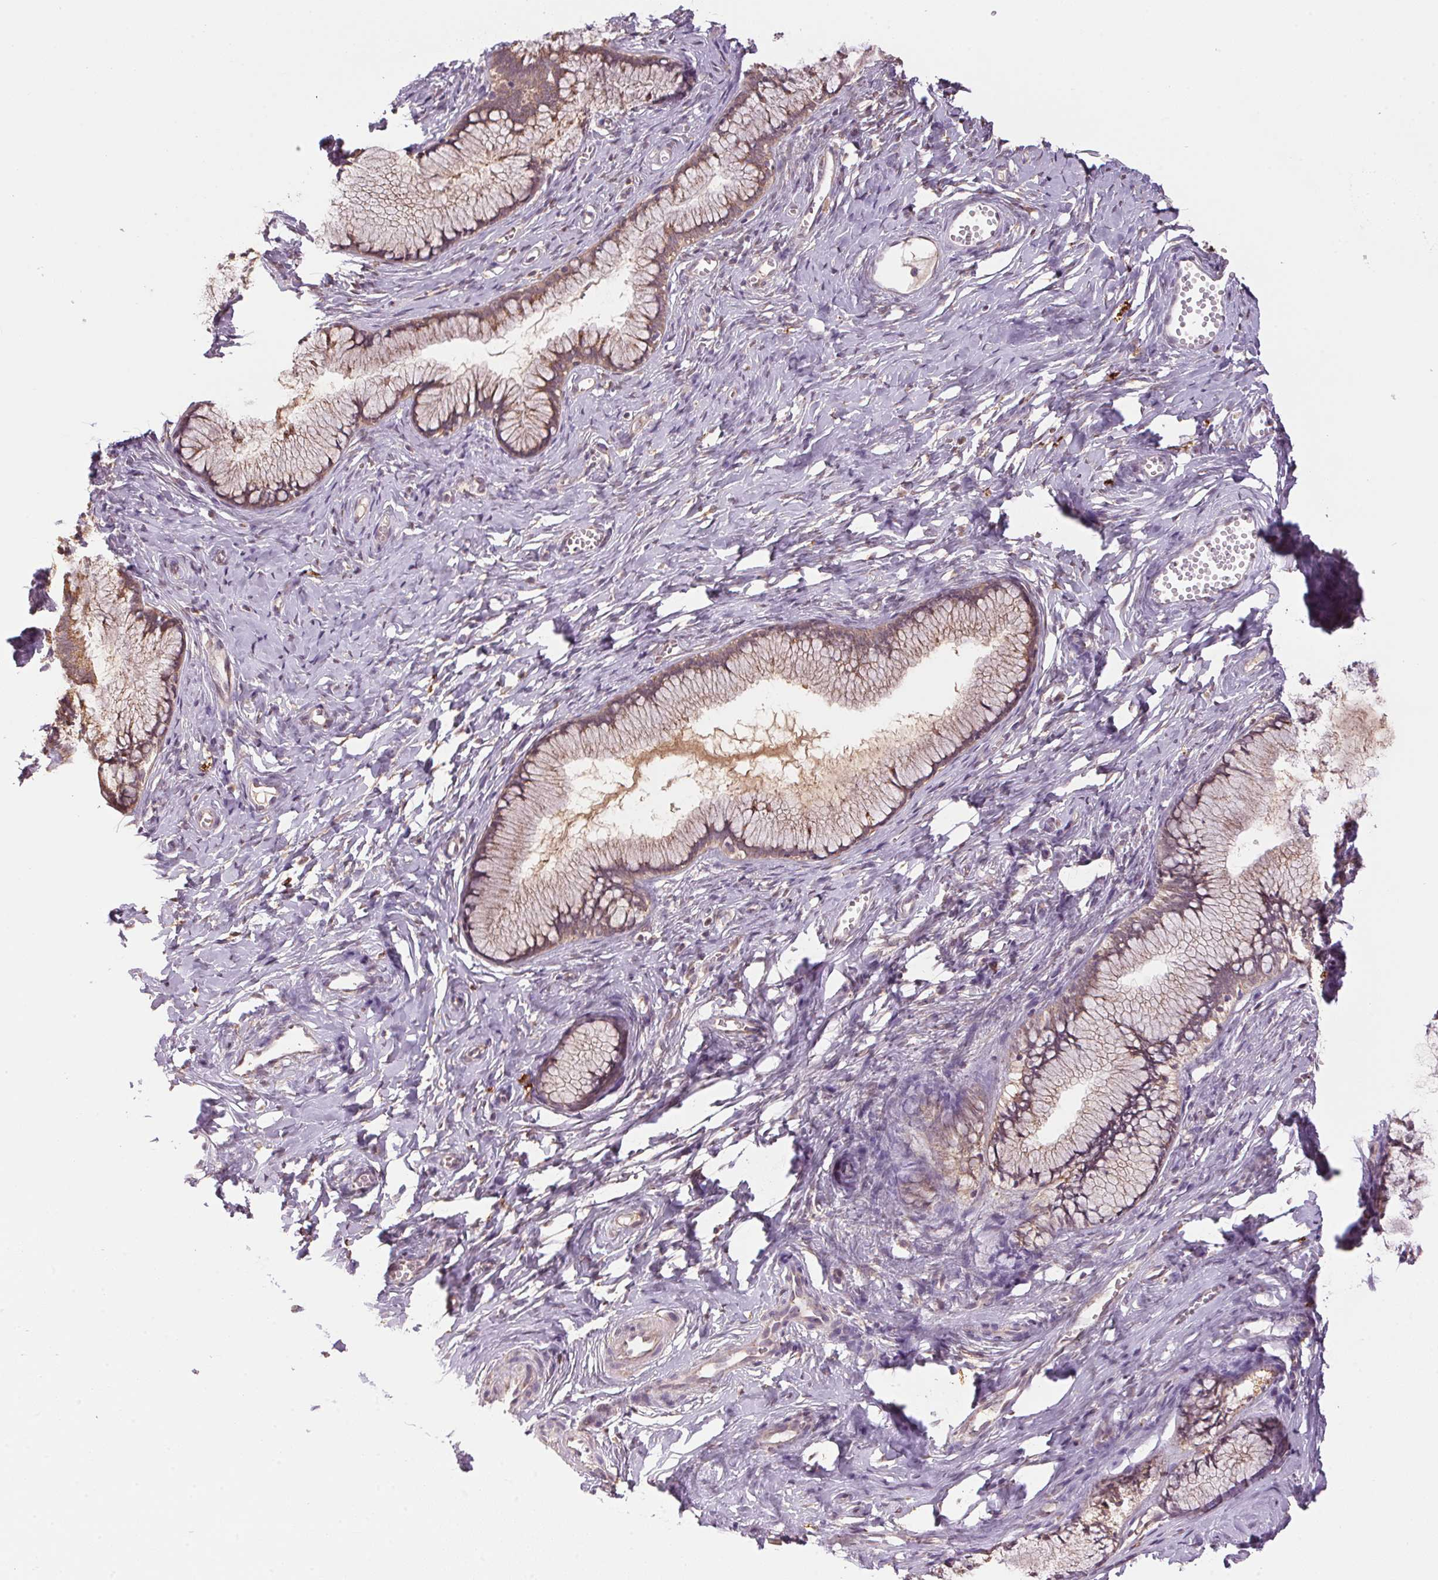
{"staining": {"intensity": "weak", "quantity": ">75%", "location": "cytoplasmic/membranous"}, "tissue": "cervix", "cell_type": "Glandular cells", "image_type": "normal", "snomed": [{"axis": "morphology", "description": "Normal tissue, NOS"}, {"axis": "topography", "description": "Cervix"}], "caption": "DAB immunohistochemical staining of unremarkable cervix displays weak cytoplasmic/membranous protein positivity in about >75% of glandular cells. (DAB (3,3'-diaminobenzidine) = brown stain, brightfield microscopy at high magnification).", "gene": "ADH5", "patient": {"sex": "female", "age": 40}}